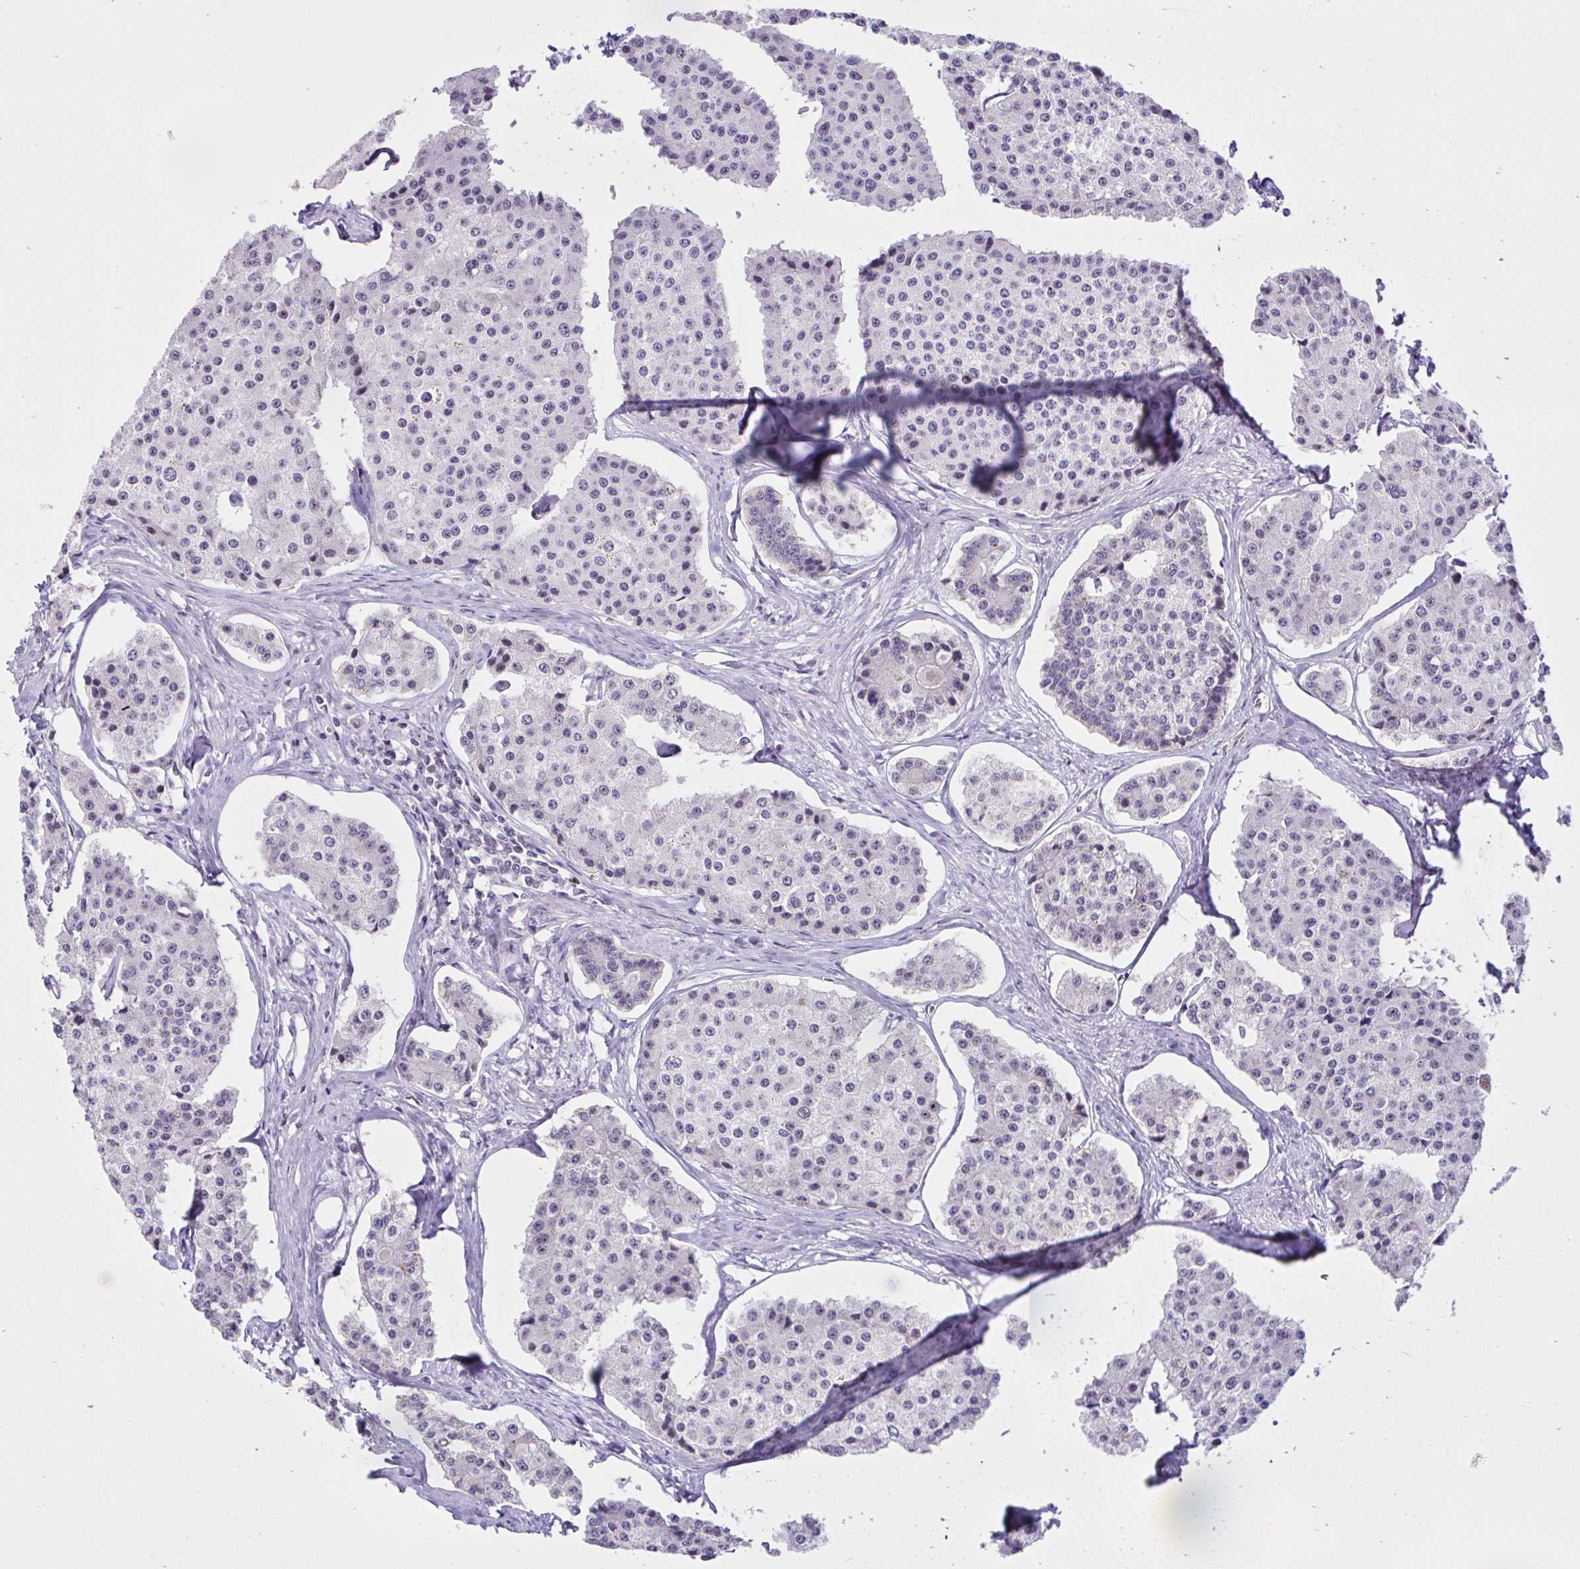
{"staining": {"intensity": "negative", "quantity": "none", "location": "none"}, "tissue": "carcinoid", "cell_type": "Tumor cells", "image_type": "cancer", "snomed": [{"axis": "morphology", "description": "Carcinoid, malignant, NOS"}, {"axis": "topography", "description": "Small intestine"}], "caption": "Tumor cells are negative for brown protein staining in carcinoid. Brightfield microscopy of immunohistochemistry stained with DAB (3,3'-diaminobenzidine) (brown) and hematoxylin (blue), captured at high magnification.", "gene": "CEP72", "patient": {"sex": "female", "age": 65}}